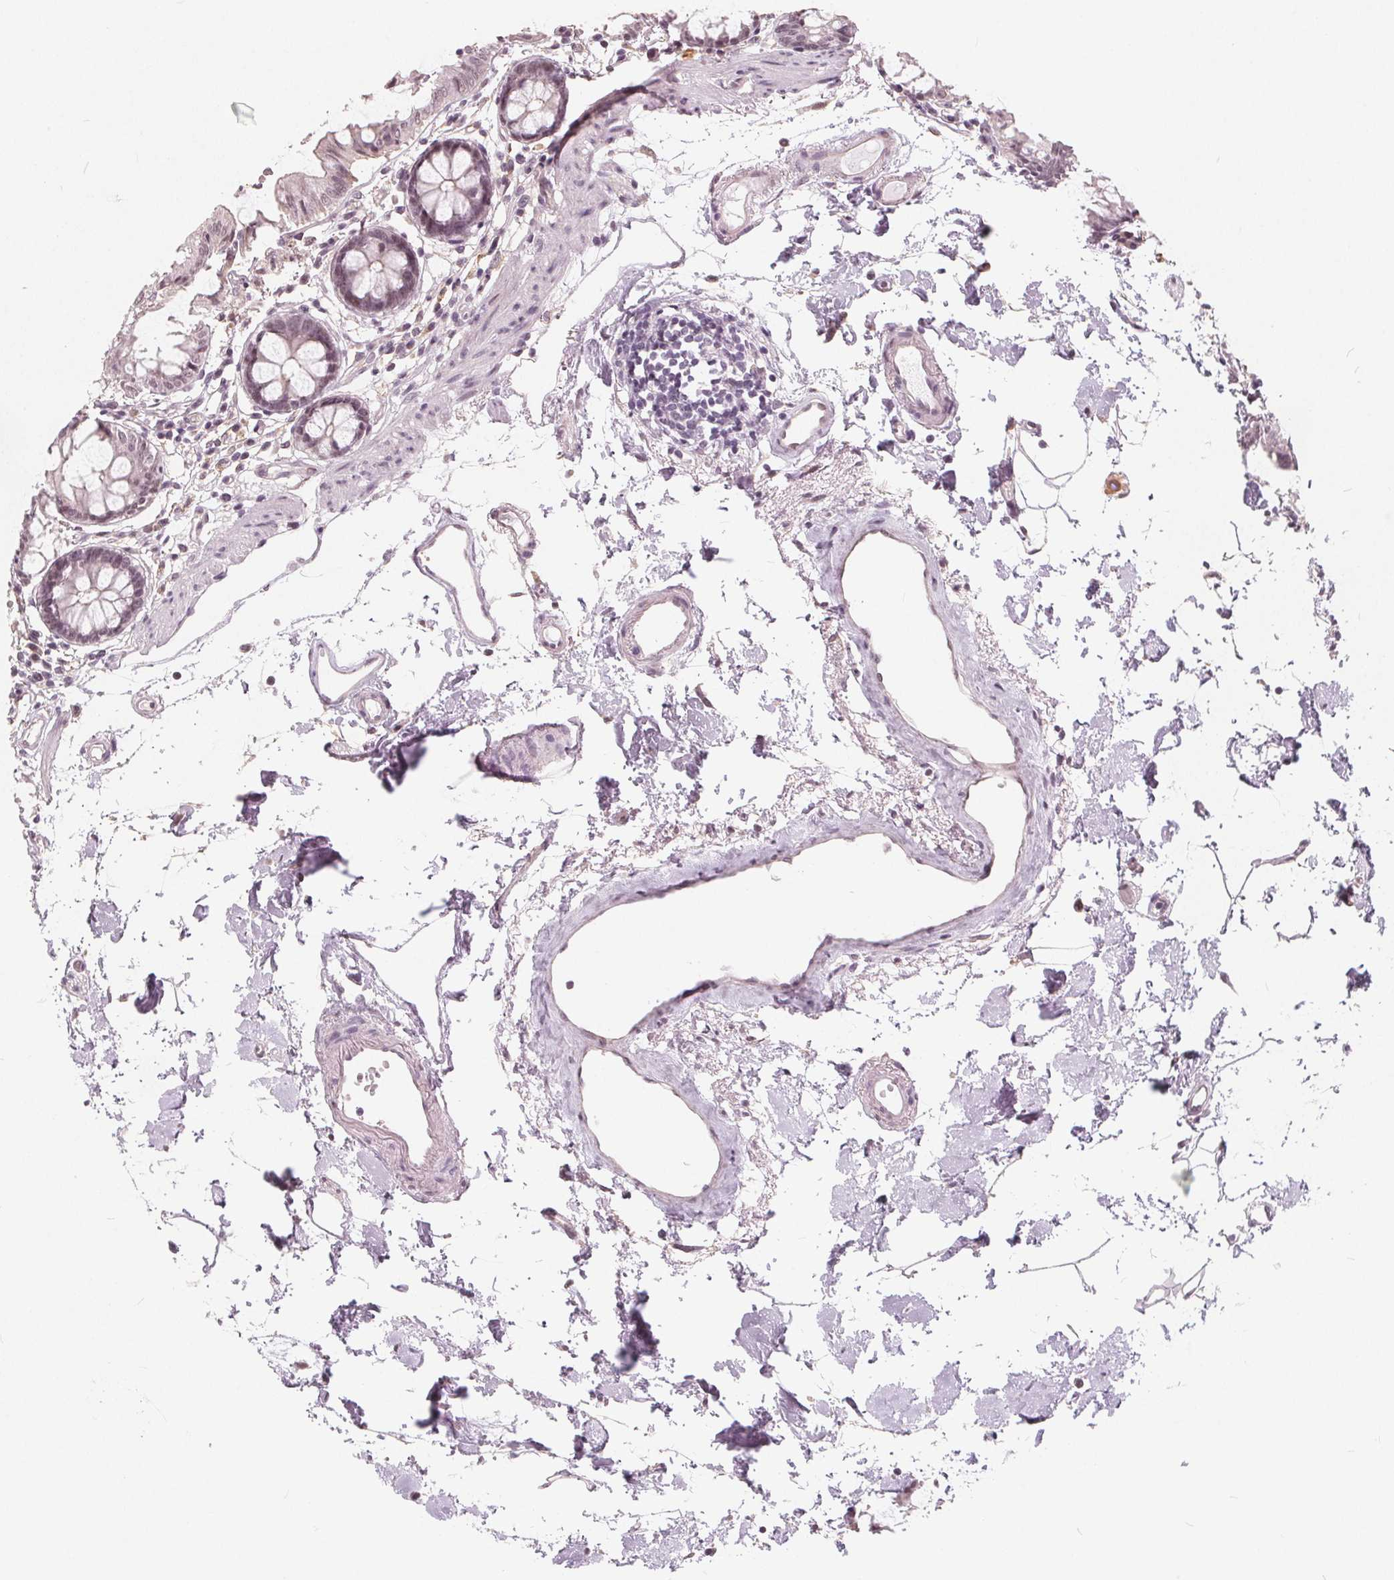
{"staining": {"intensity": "negative", "quantity": "none", "location": "none"}, "tissue": "colon", "cell_type": "Endothelial cells", "image_type": "normal", "snomed": [{"axis": "morphology", "description": "Normal tissue, NOS"}, {"axis": "topography", "description": "Colon"}], "caption": "IHC micrograph of normal colon stained for a protein (brown), which exhibits no expression in endothelial cells.", "gene": "NUP210L", "patient": {"sex": "female", "age": 84}}